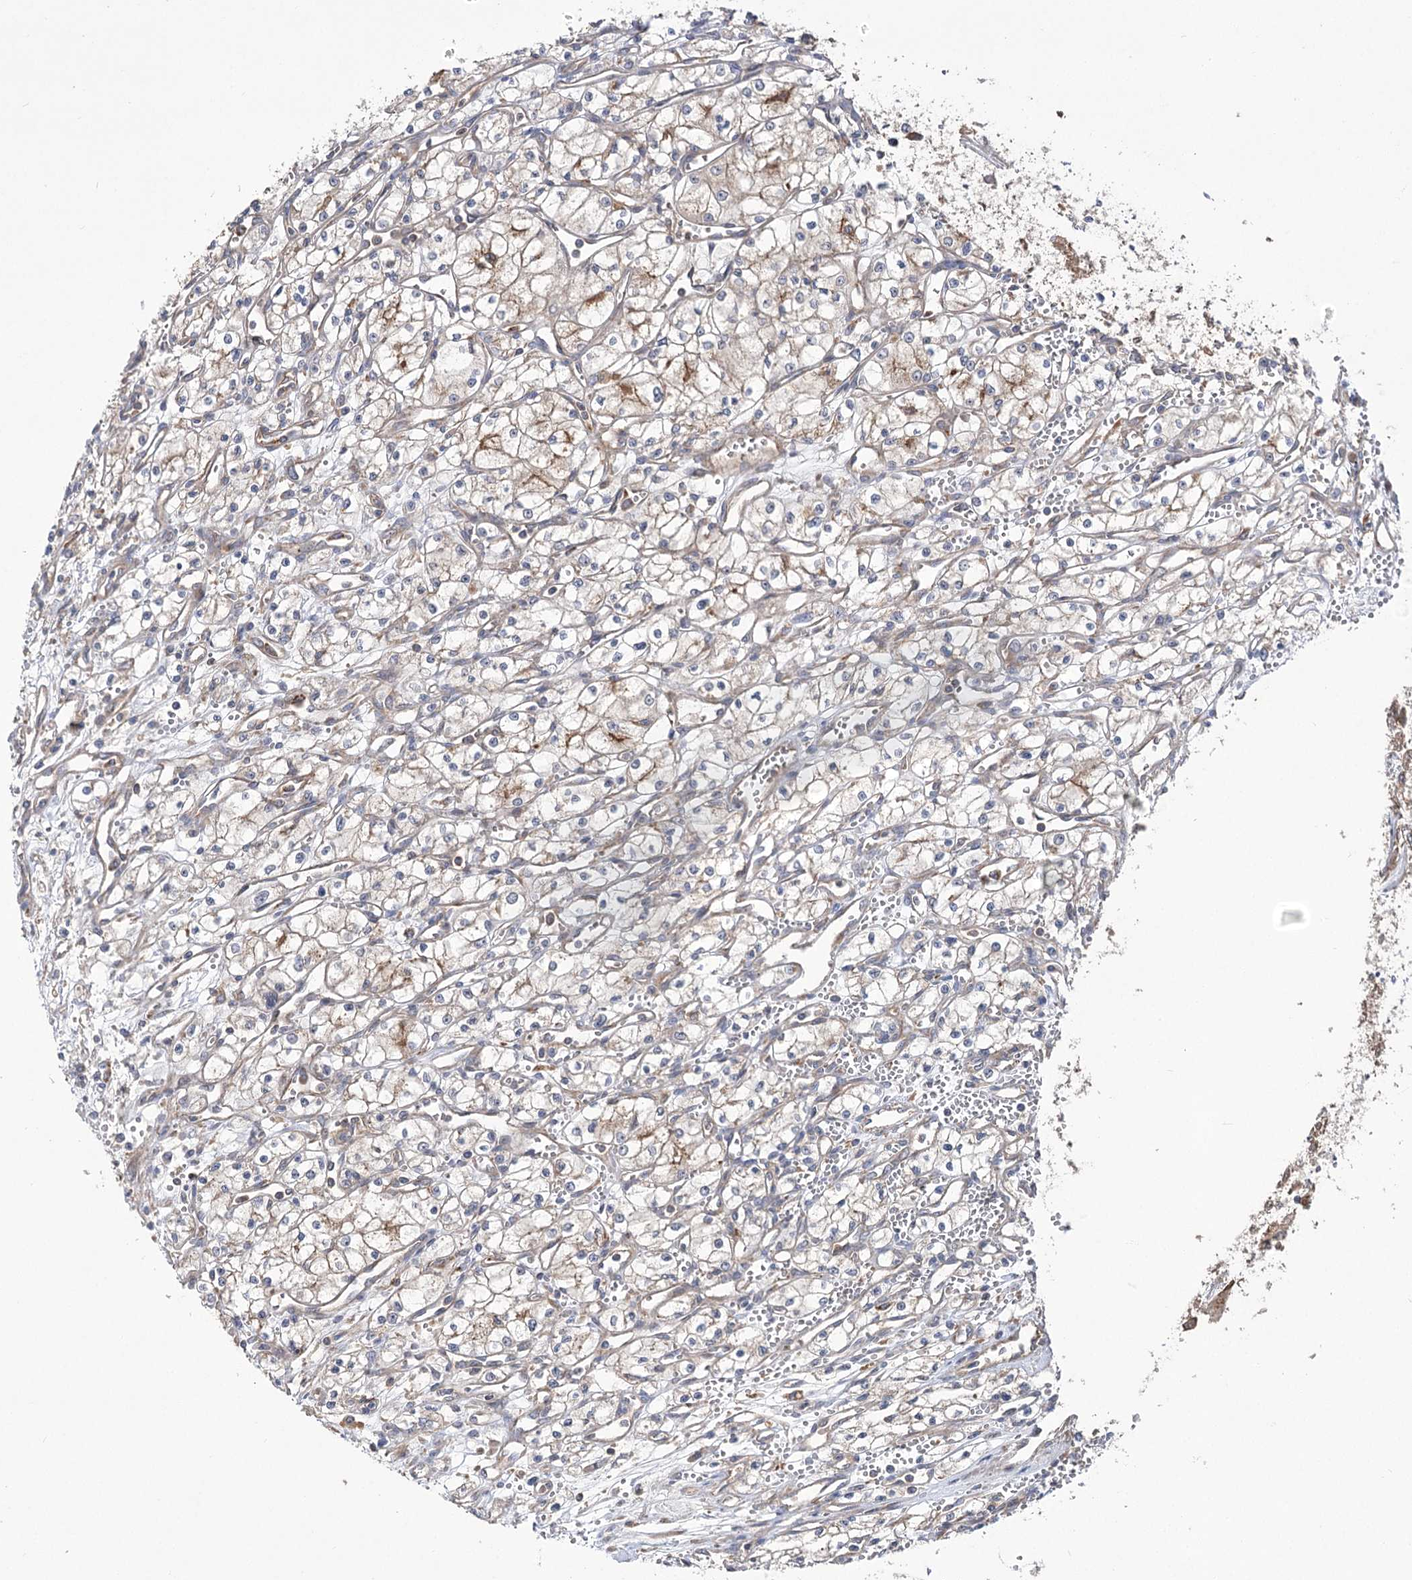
{"staining": {"intensity": "weak", "quantity": "<25%", "location": "cytoplasmic/membranous"}, "tissue": "renal cancer", "cell_type": "Tumor cells", "image_type": "cancer", "snomed": [{"axis": "morphology", "description": "Adenocarcinoma, NOS"}, {"axis": "topography", "description": "Kidney"}], "caption": "DAB immunohistochemical staining of renal cancer reveals no significant staining in tumor cells. (IHC, brightfield microscopy, high magnification).", "gene": "VPS37B", "patient": {"sex": "male", "age": 59}}